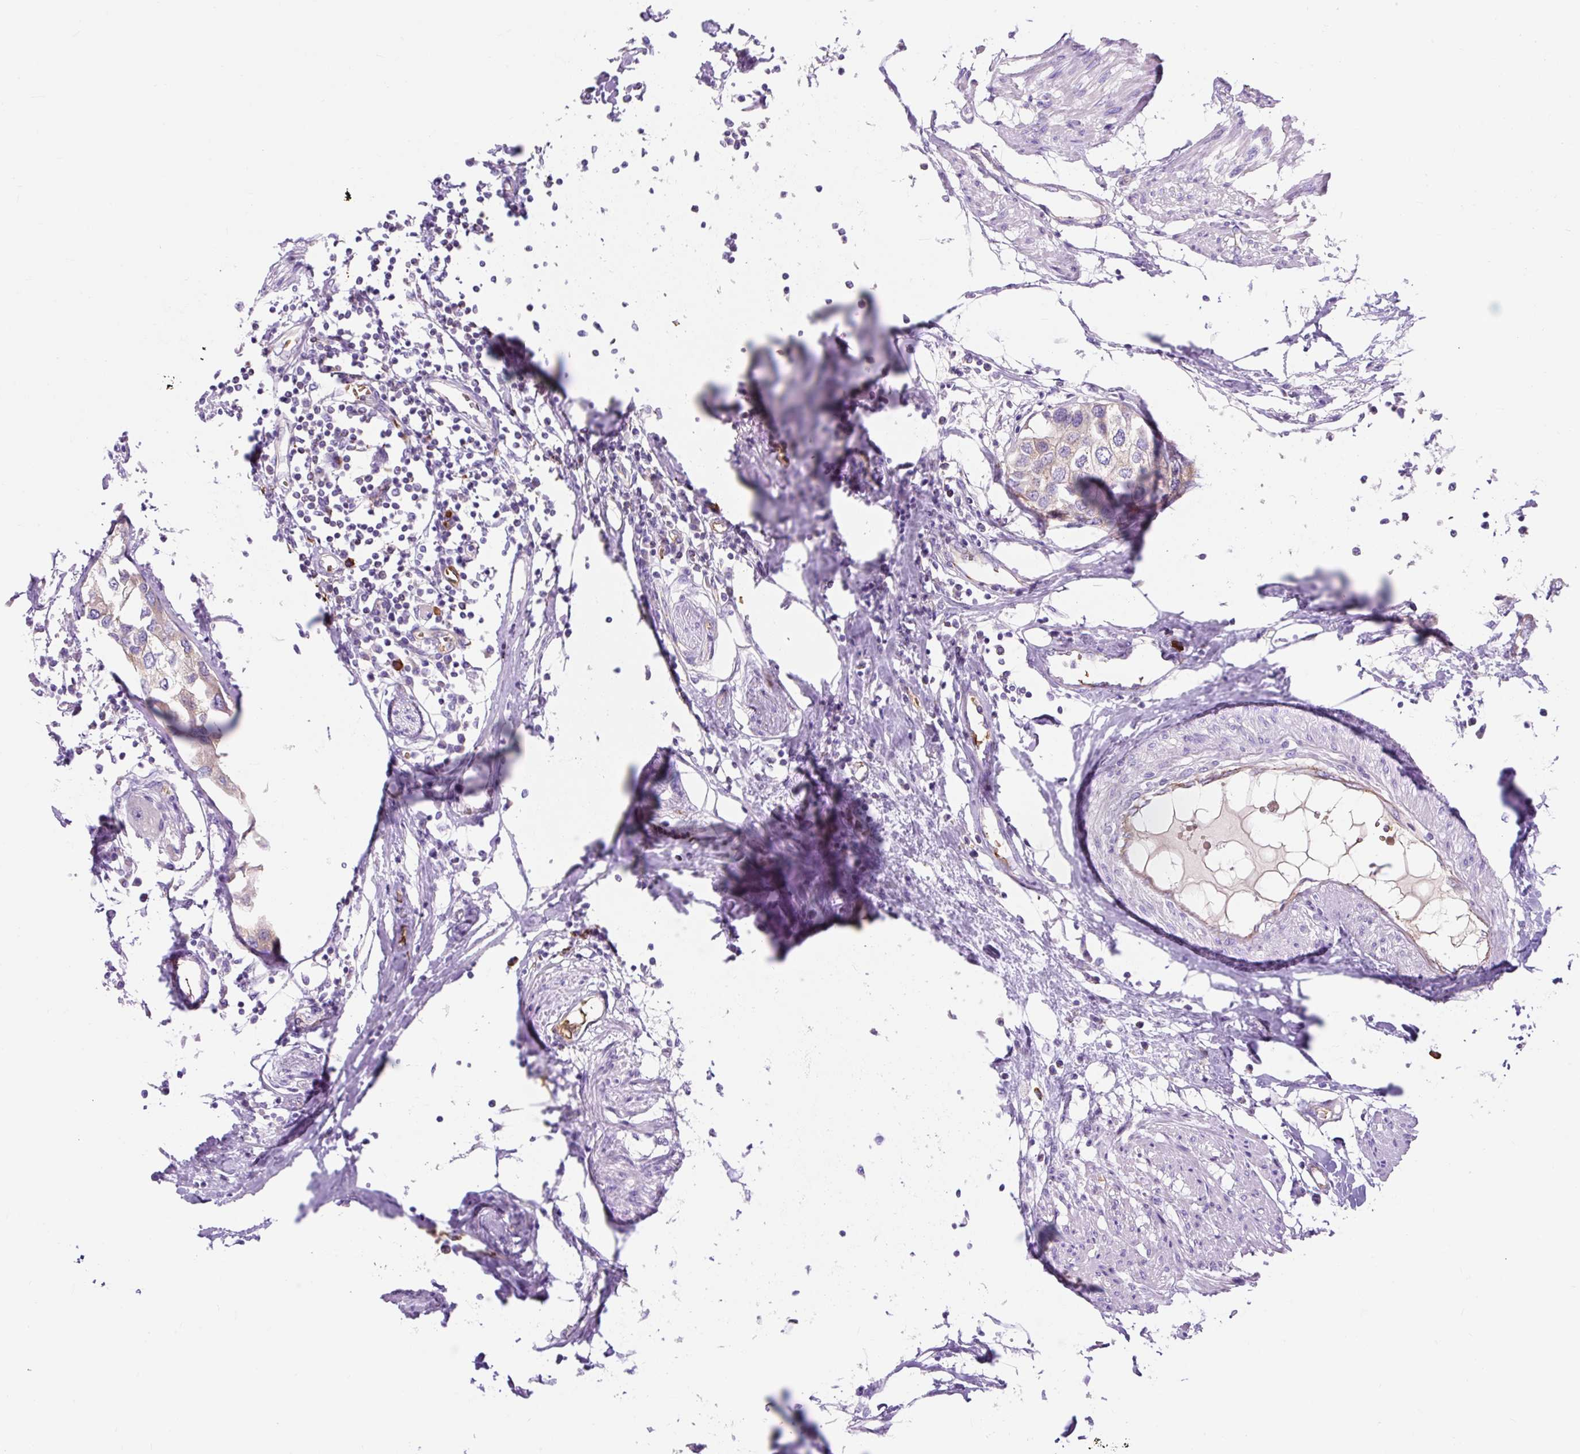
{"staining": {"intensity": "negative", "quantity": "none", "location": "none"}, "tissue": "urothelial cancer", "cell_type": "Tumor cells", "image_type": "cancer", "snomed": [{"axis": "morphology", "description": "Urothelial carcinoma, High grade"}, {"axis": "topography", "description": "Urinary bladder"}], "caption": "Tumor cells show no significant positivity in urothelial cancer.", "gene": "HIP1R", "patient": {"sex": "male", "age": 64}}